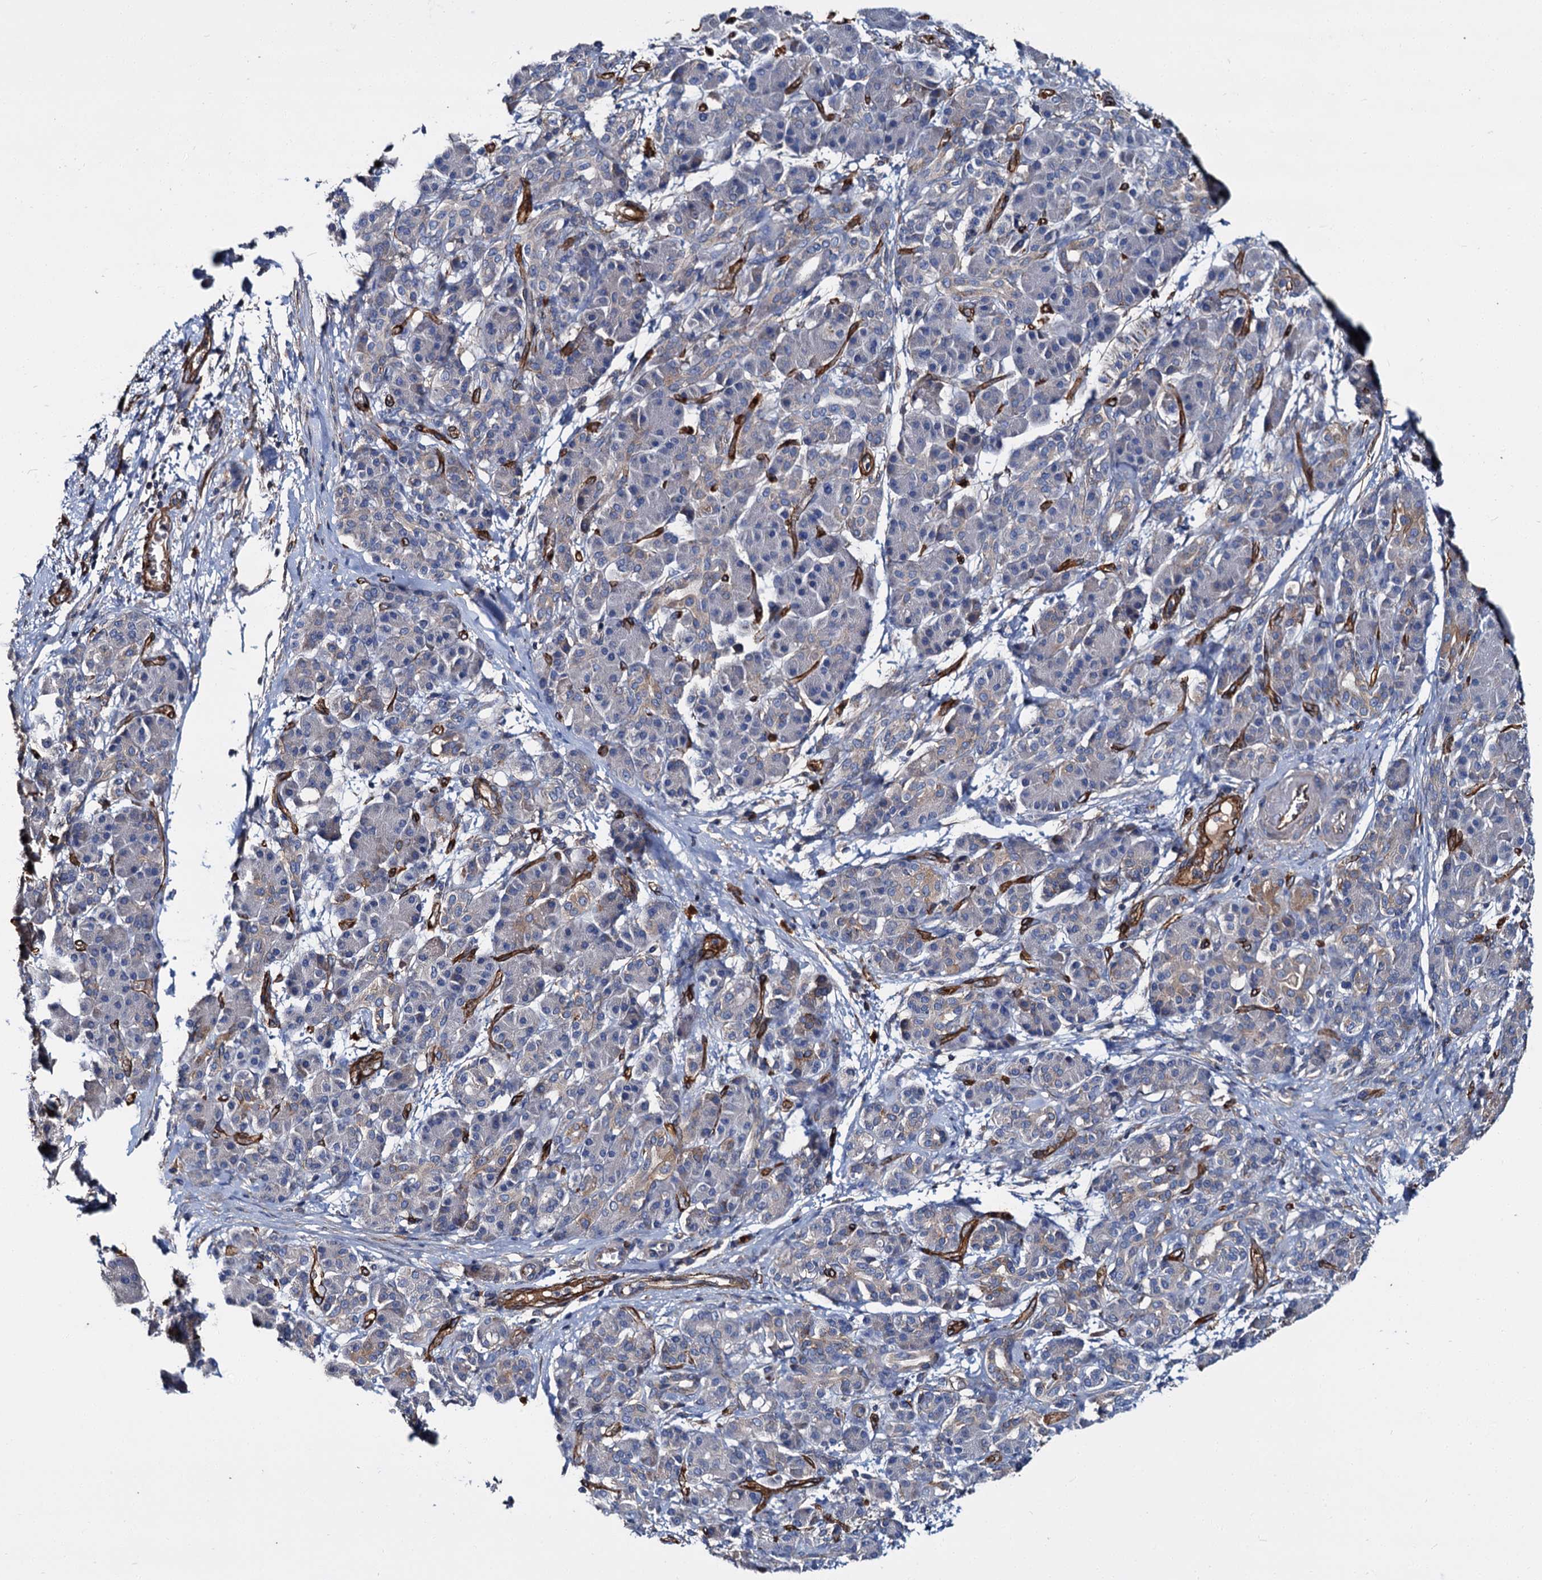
{"staining": {"intensity": "negative", "quantity": "none", "location": "none"}, "tissue": "pancreatic cancer", "cell_type": "Tumor cells", "image_type": "cancer", "snomed": [{"axis": "morphology", "description": "Adenocarcinoma, NOS"}, {"axis": "topography", "description": "Pancreas"}], "caption": "Immunohistochemistry (IHC) image of neoplastic tissue: pancreatic cancer (adenocarcinoma) stained with DAB (3,3'-diaminobenzidine) demonstrates no significant protein staining in tumor cells. The staining was performed using DAB to visualize the protein expression in brown, while the nuclei were stained in blue with hematoxylin (Magnification: 20x).", "gene": "CACNA1C", "patient": {"sex": "female", "age": 55}}